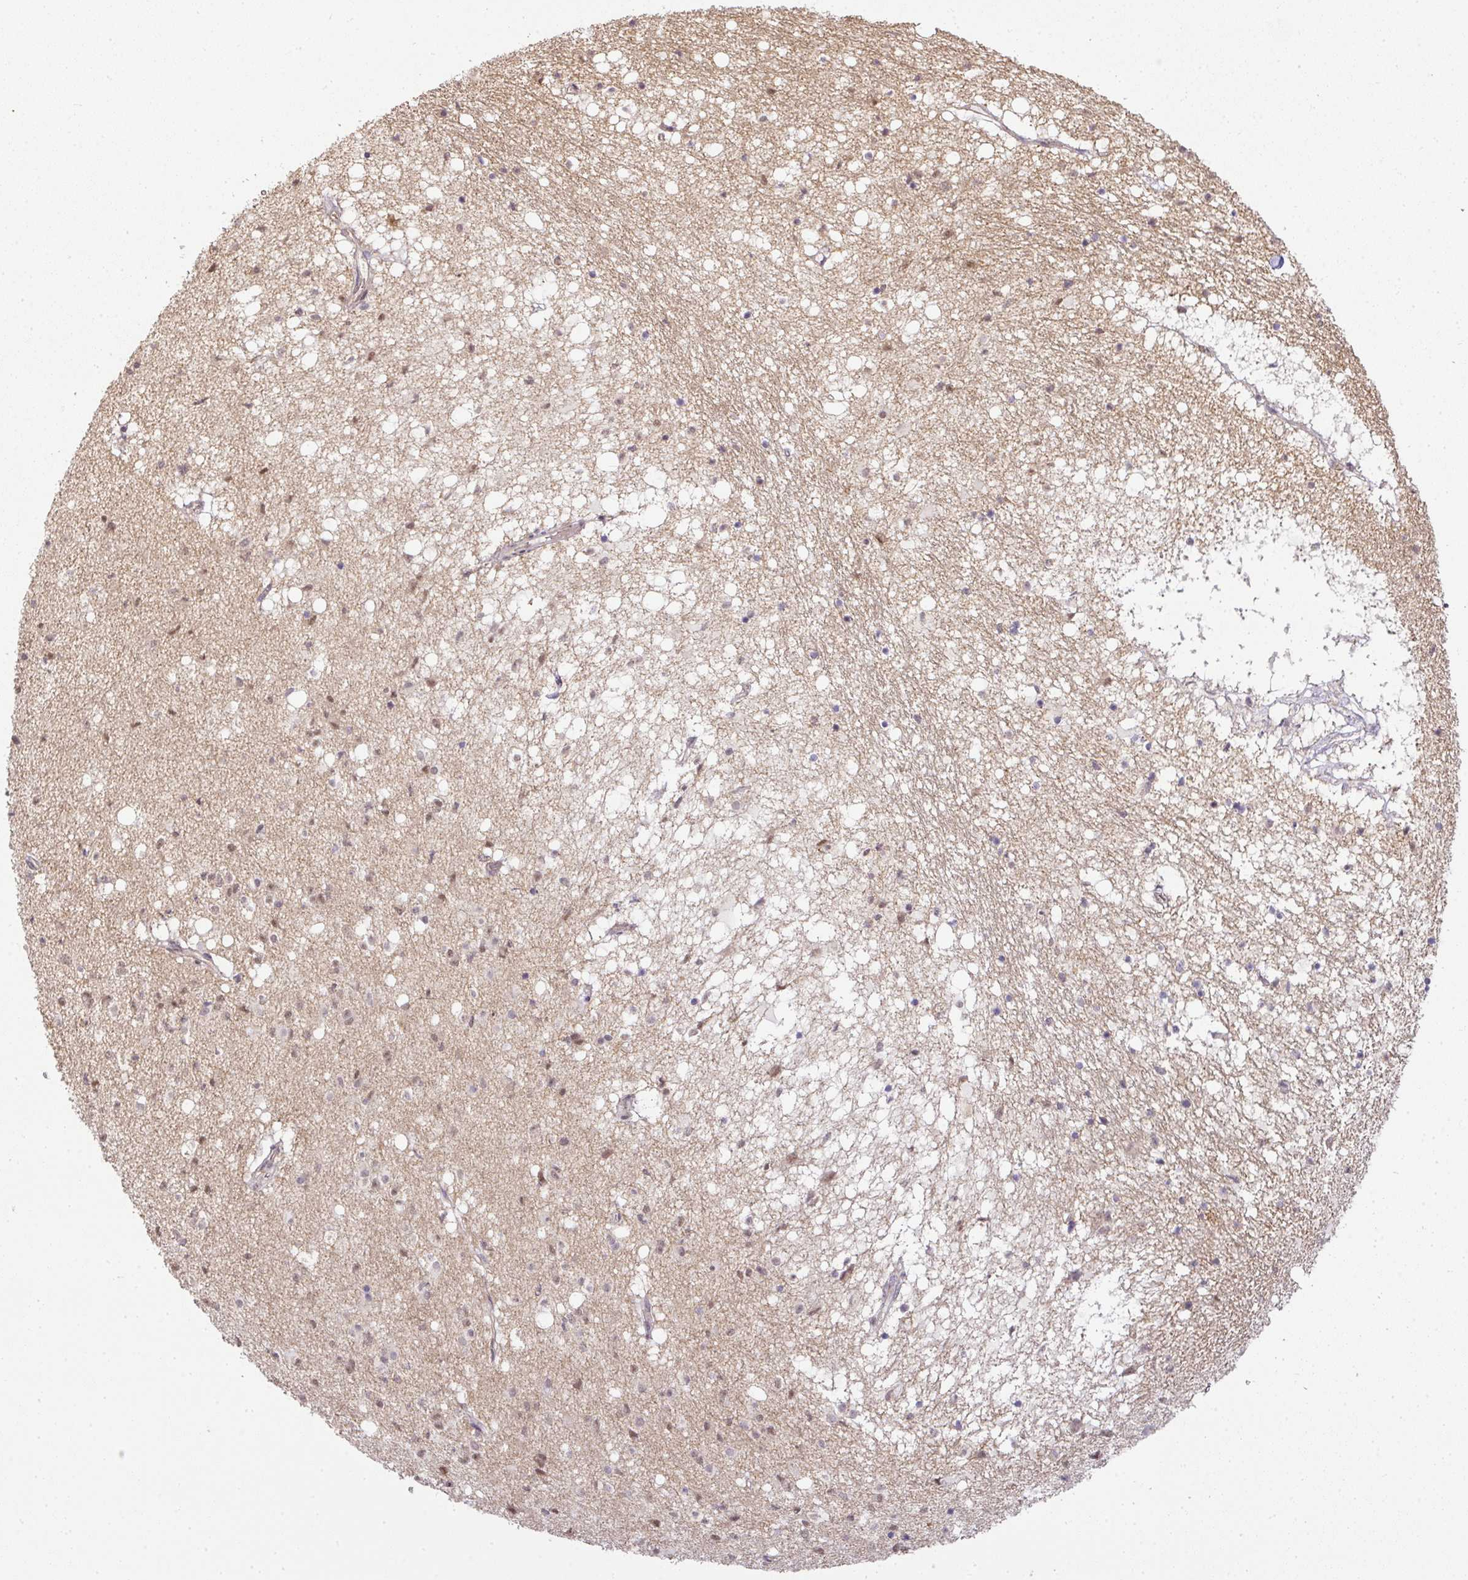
{"staining": {"intensity": "moderate", "quantity": "25%-75%", "location": "nuclear"}, "tissue": "caudate", "cell_type": "Glial cells", "image_type": "normal", "snomed": [{"axis": "morphology", "description": "Normal tissue, NOS"}, {"axis": "topography", "description": "Lateral ventricle wall"}], "caption": "Protein analysis of normal caudate demonstrates moderate nuclear positivity in approximately 25%-75% of glial cells. Using DAB (3,3'-diaminobenzidine) (brown) and hematoxylin (blue) stains, captured at high magnification using brightfield microscopy.", "gene": "MYOM2", "patient": {"sex": "male", "age": 58}}